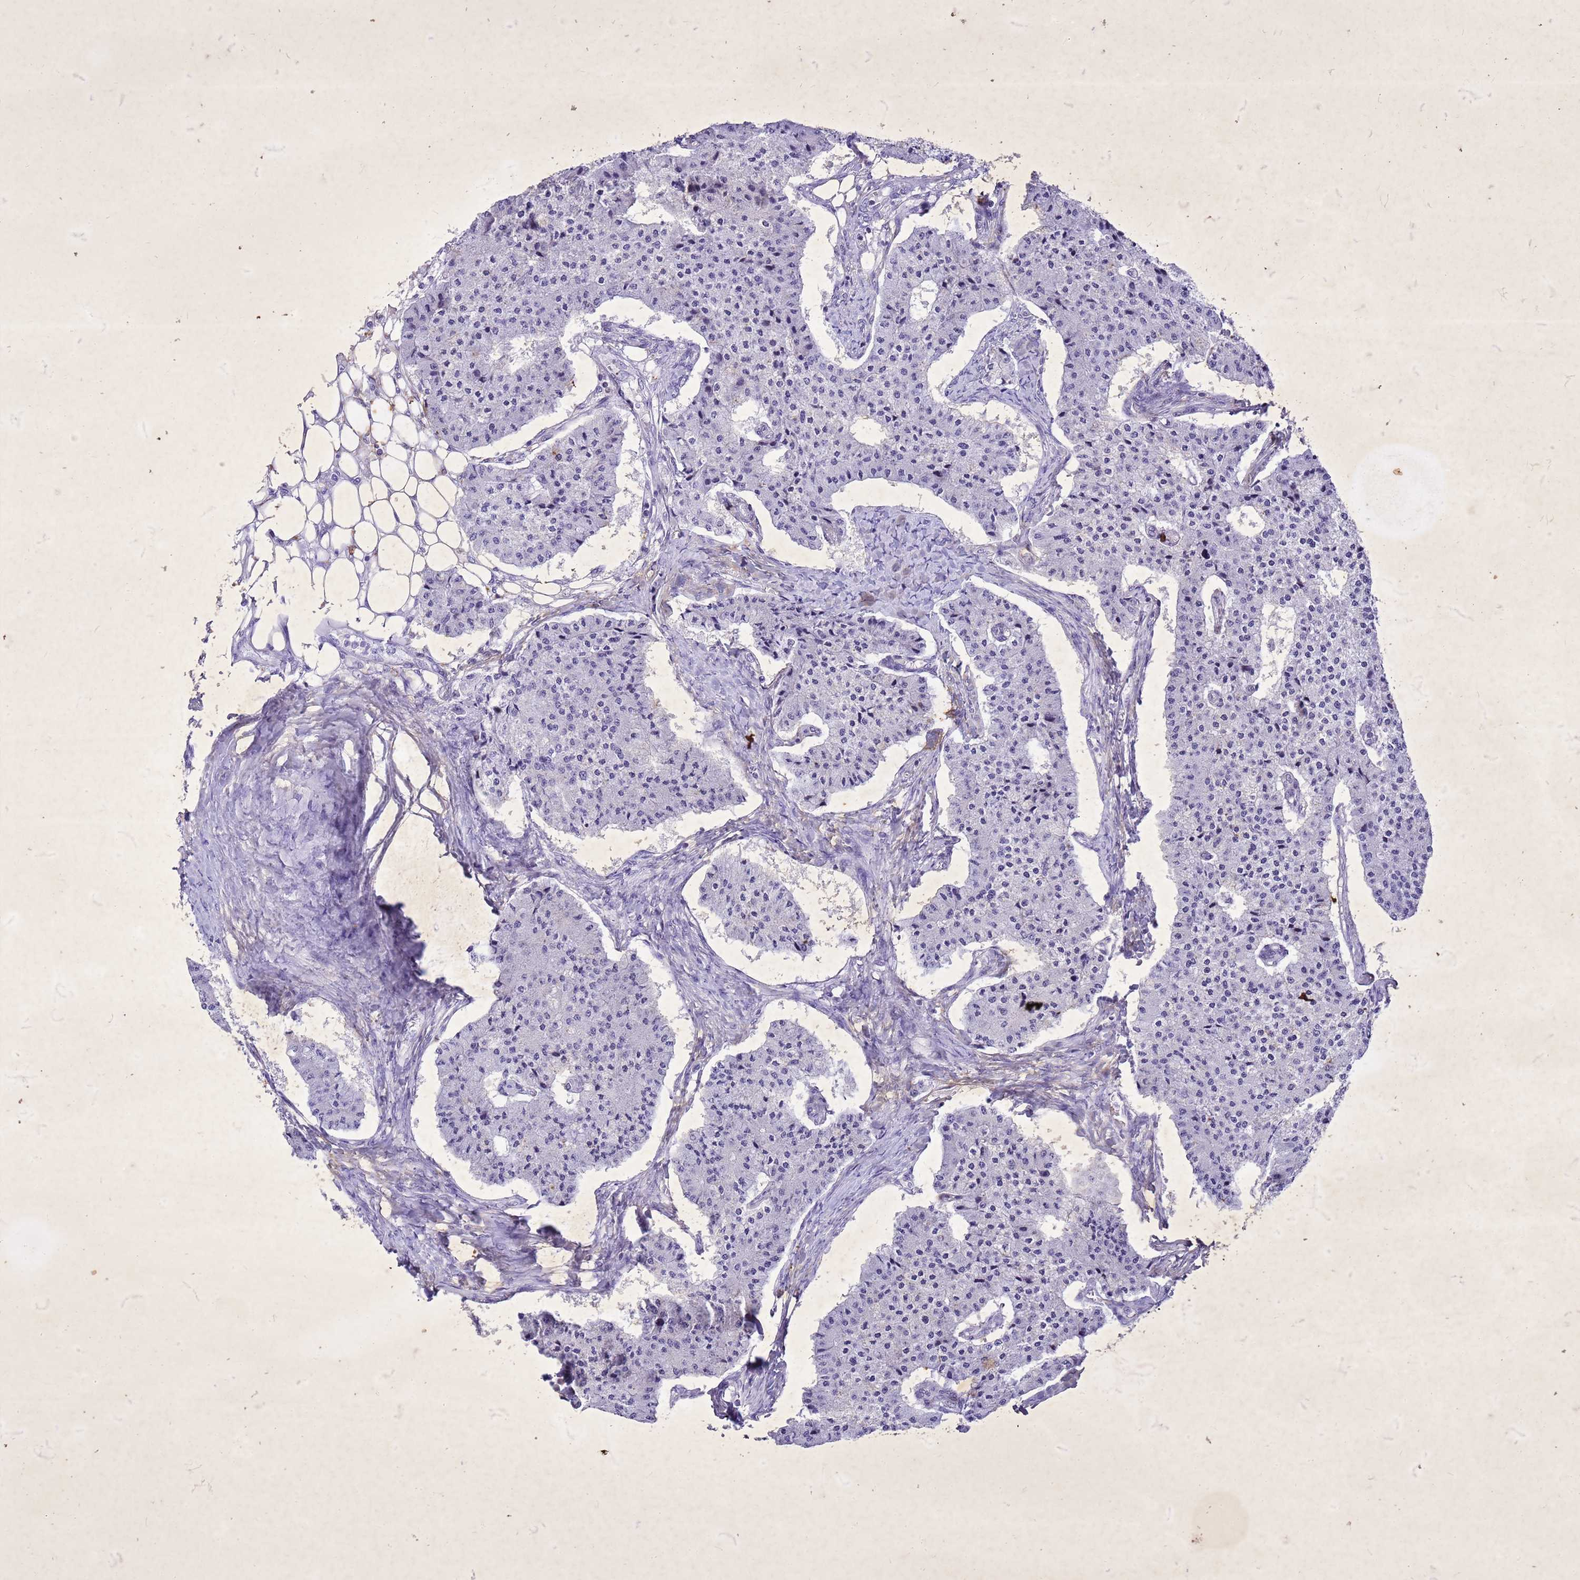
{"staining": {"intensity": "negative", "quantity": "none", "location": "none"}, "tissue": "carcinoid", "cell_type": "Tumor cells", "image_type": "cancer", "snomed": [{"axis": "morphology", "description": "Carcinoid, malignant, NOS"}, {"axis": "topography", "description": "Colon"}], "caption": "IHC micrograph of carcinoid stained for a protein (brown), which exhibits no positivity in tumor cells. (DAB (3,3'-diaminobenzidine) immunohistochemistry (IHC) with hematoxylin counter stain).", "gene": "COPS9", "patient": {"sex": "female", "age": 52}}